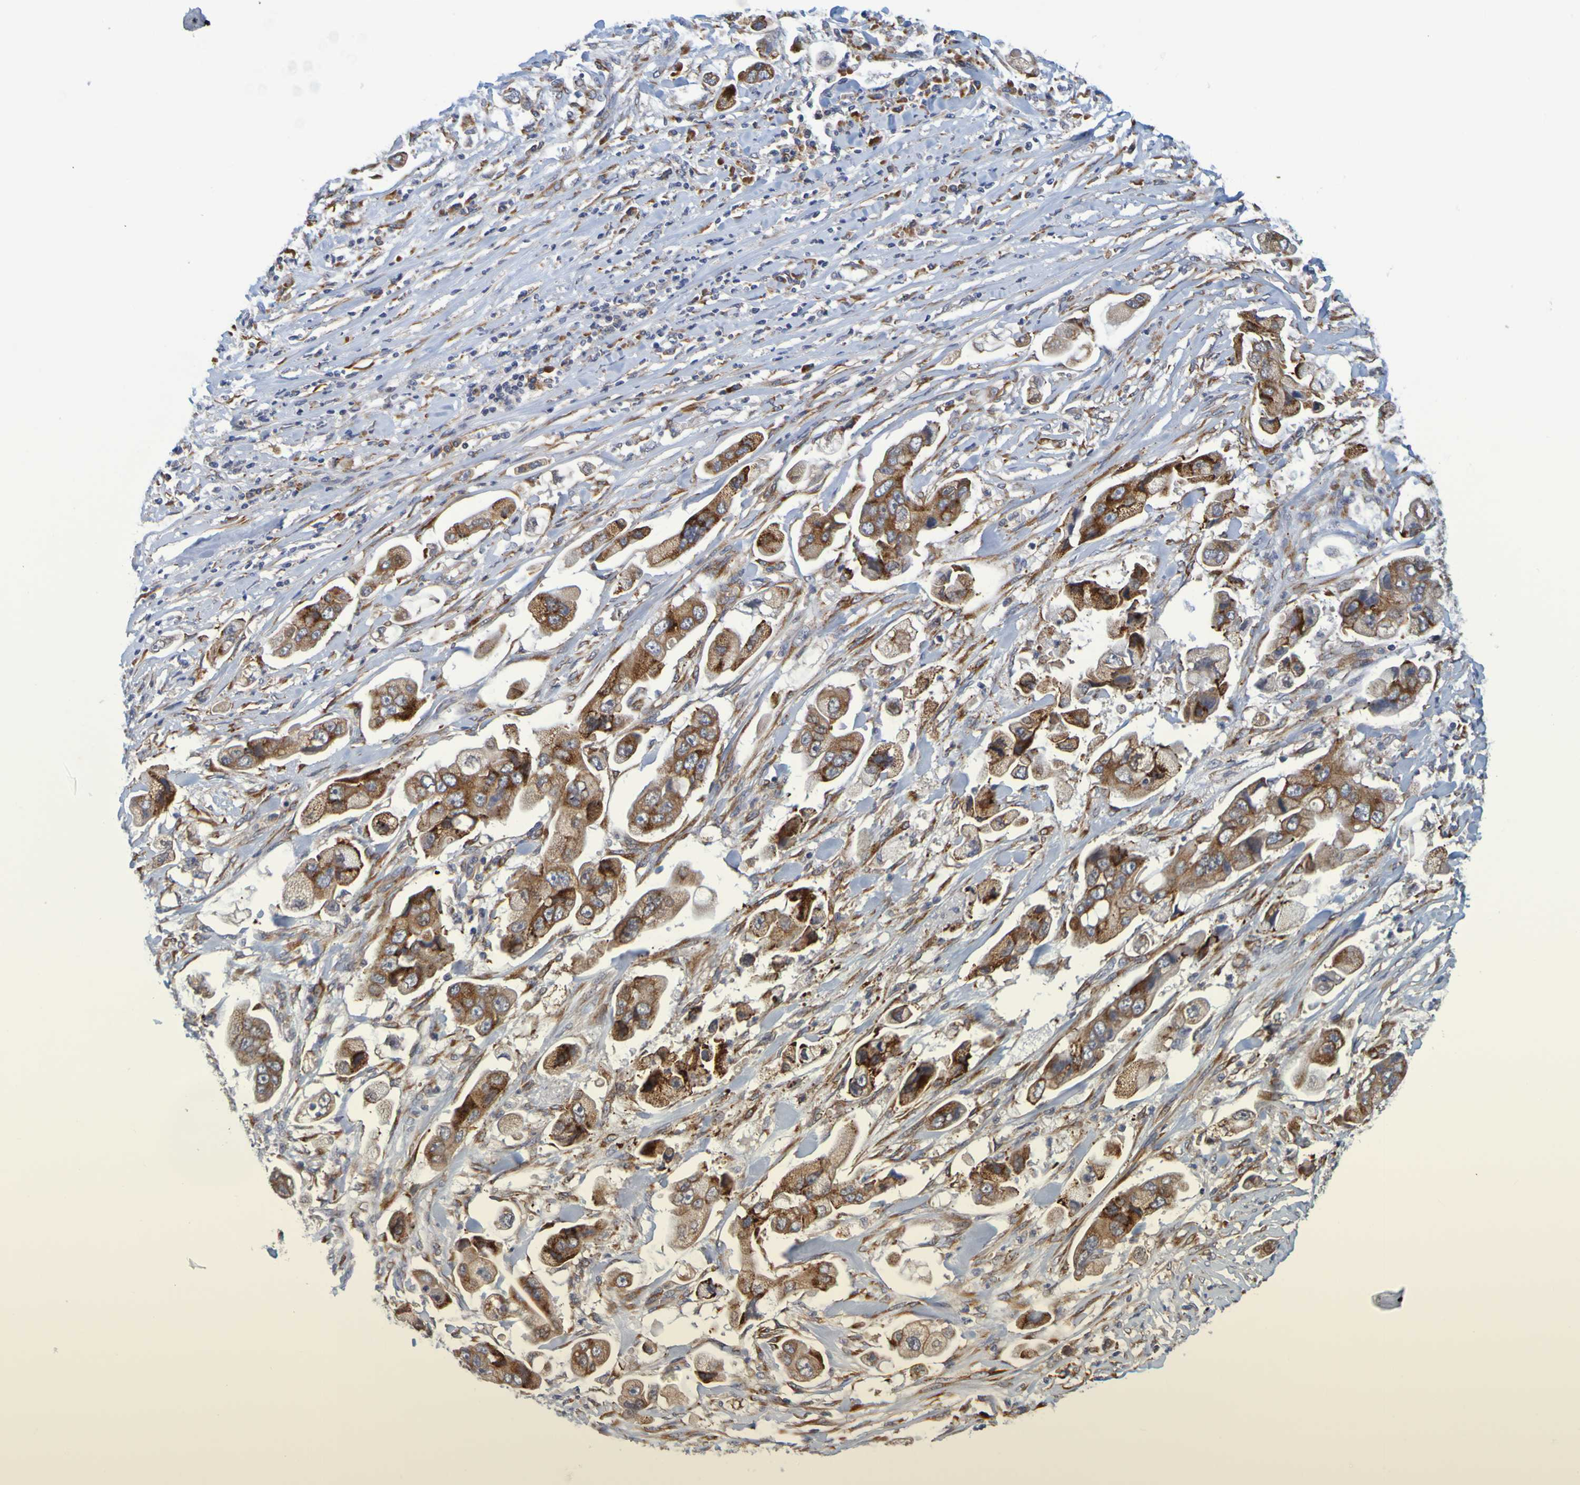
{"staining": {"intensity": "strong", "quantity": "25%-75%", "location": "cytoplasmic/membranous"}, "tissue": "stomach cancer", "cell_type": "Tumor cells", "image_type": "cancer", "snomed": [{"axis": "morphology", "description": "Adenocarcinoma, NOS"}, {"axis": "topography", "description": "Stomach"}], "caption": "Strong cytoplasmic/membranous staining is identified in about 25%-75% of tumor cells in adenocarcinoma (stomach).", "gene": "SIL1", "patient": {"sex": "male", "age": 62}}